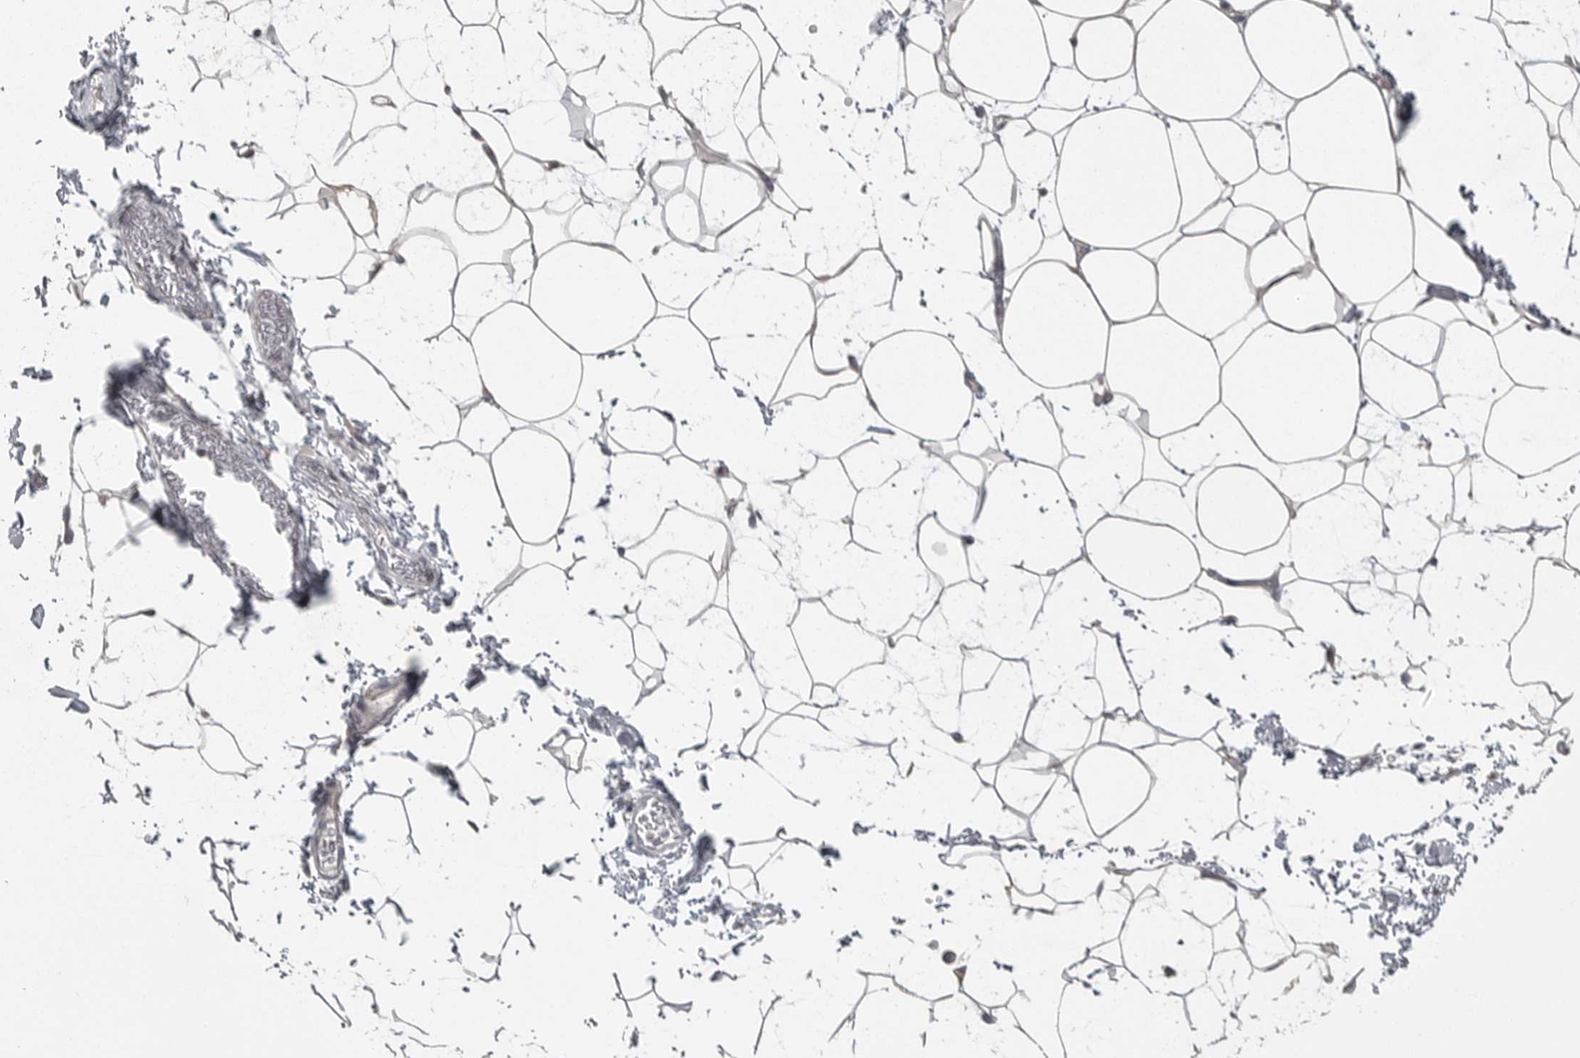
{"staining": {"intensity": "negative", "quantity": "none", "location": "none"}, "tissue": "adipose tissue", "cell_type": "Adipocytes", "image_type": "normal", "snomed": [{"axis": "morphology", "description": "Normal tissue, NOS"}, {"axis": "topography", "description": "Soft tissue"}], "caption": "High power microscopy image of an immunohistochemistry image of benign adipose tissue, revealing no significant positivity in adipocytes. The staining is performed using DAB brown chromogen with nuclei counter-stained in using hematoxylin.", "gene": "PHF13", "patient": {"sex": "male", "age": 72}}